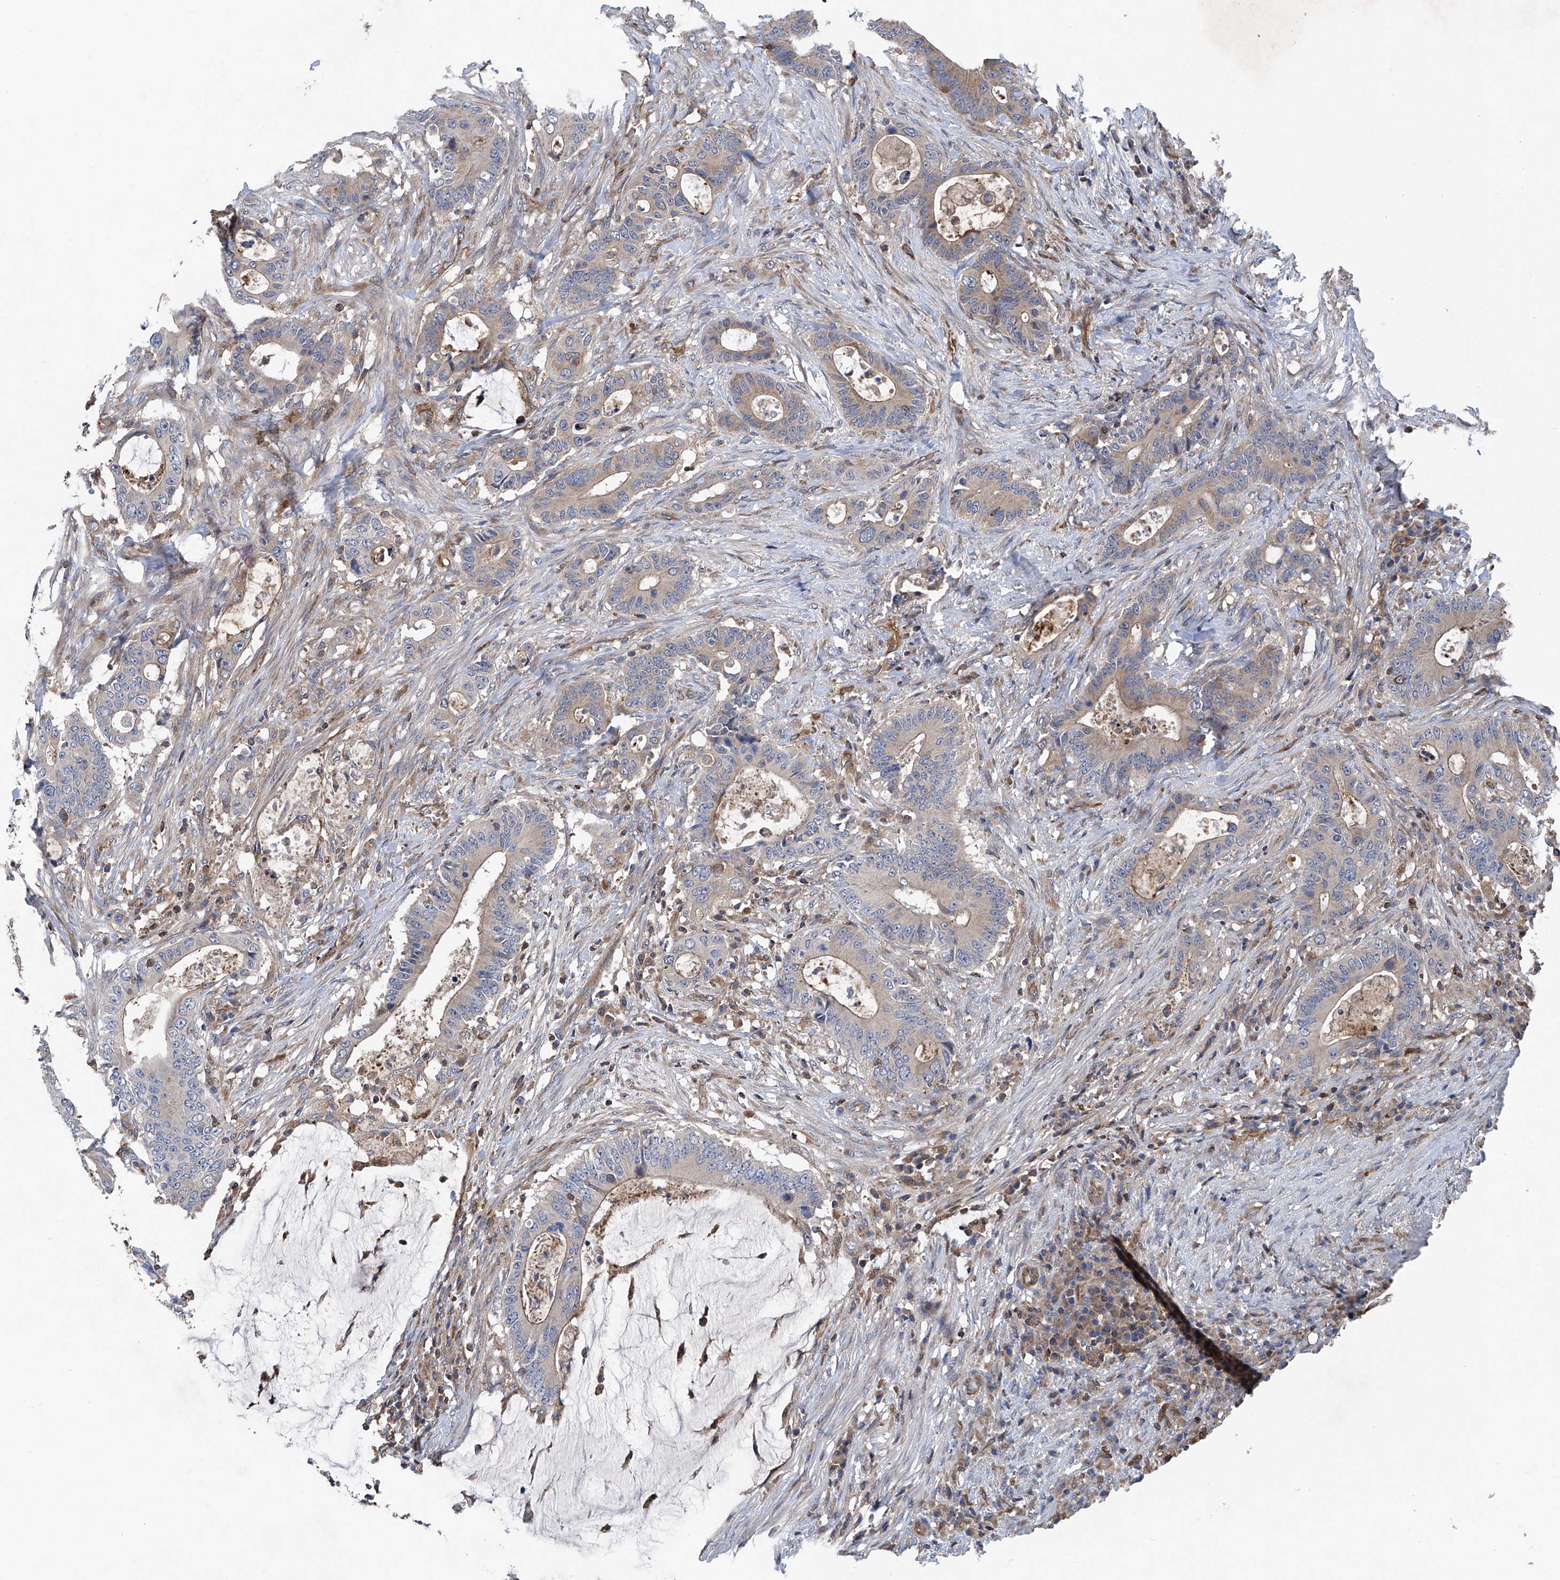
{"staining": {"intensity": "moderate", "quantity": "25%-75%", "location": "cytoplasmic/membranous"}, "tissue": "colorectal cancer", "cell_type": "Tumor cells", "image_type": "cancer", "snomed": [{"axis": "morphology", "description": "Adenocarcinoma, NOS"}, {"axis": "topography", "description": "Colon"}], "caption": "Adenocarcinoma (colorectal) stained with DAB (3,3'-diaminobenzidine) immunohistochemistry exhibits medium levels of moderate cytoplasmic/membranous expression in approximately 25%-75% of tumor cells. (IHC, brightfield microscopy, high magnification).", "gene": "TRIM38", "patient": {"sex": "male", "age": 83}}